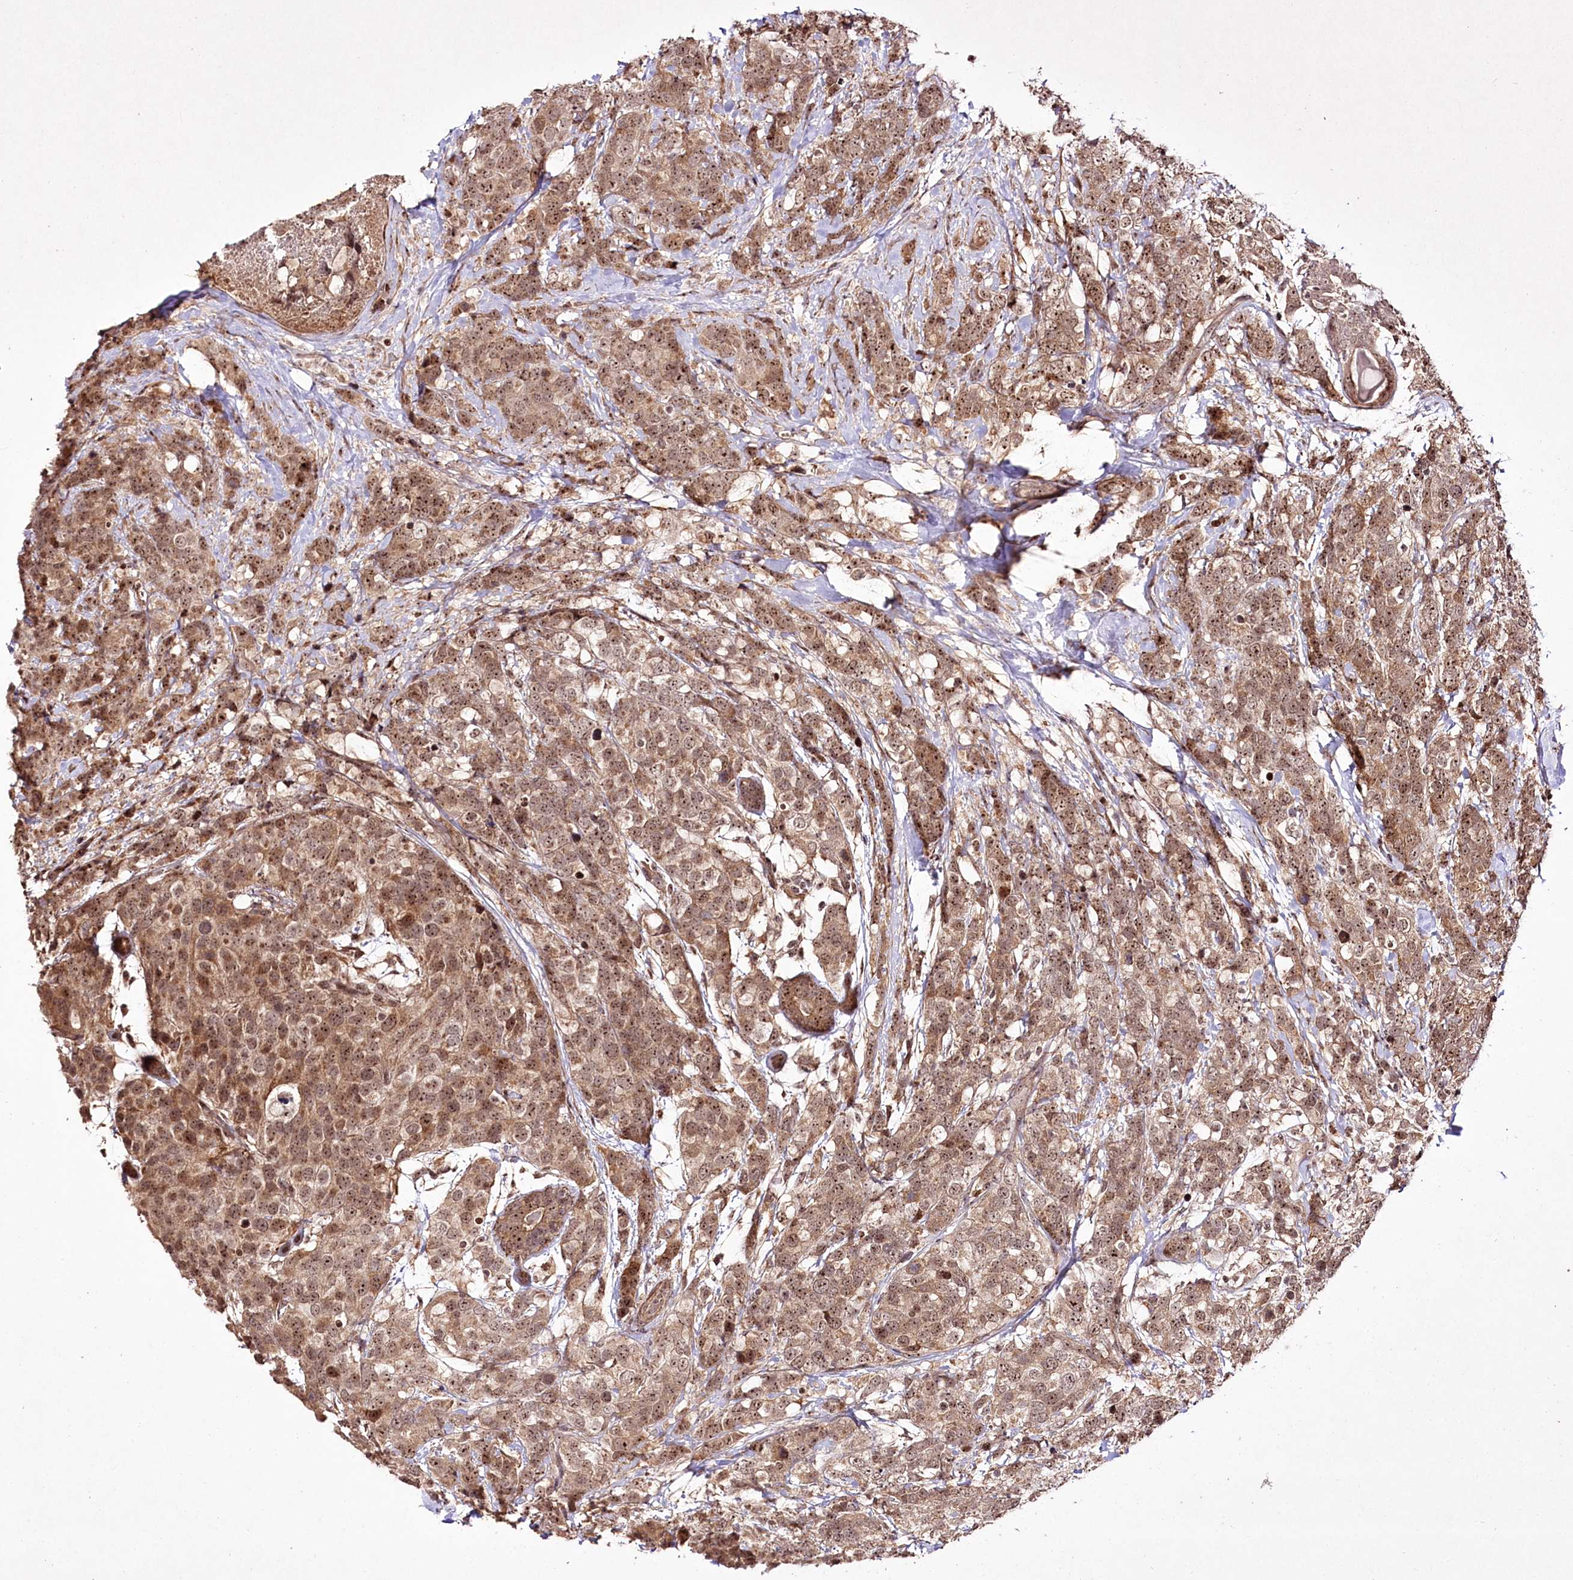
{"staining": {"intensity": "moderate", "quantity": ">75%", "location": "cytoplasmic/membranous,nuclear"}, "tissue": "breast cancer", "cell_type": "Tumor cells", "image_type": "cancer", "snomed": [{"axis": "morphology", "description": "Lobular carcinoma"}, {"axis": "topography", "description": "Breast"}], "caption": "The micrograph displays immunohistochemical staining of breast lobular carcinoma. There is moderate cytoplasmic/membranous and nuclear staining is appreciated in approximately >75% of tumor cells. (DAB IHC with brightfield microscopy, high magnification).", "gene": "CCDC59", "patient": {"sex": "female", "age": 59}}